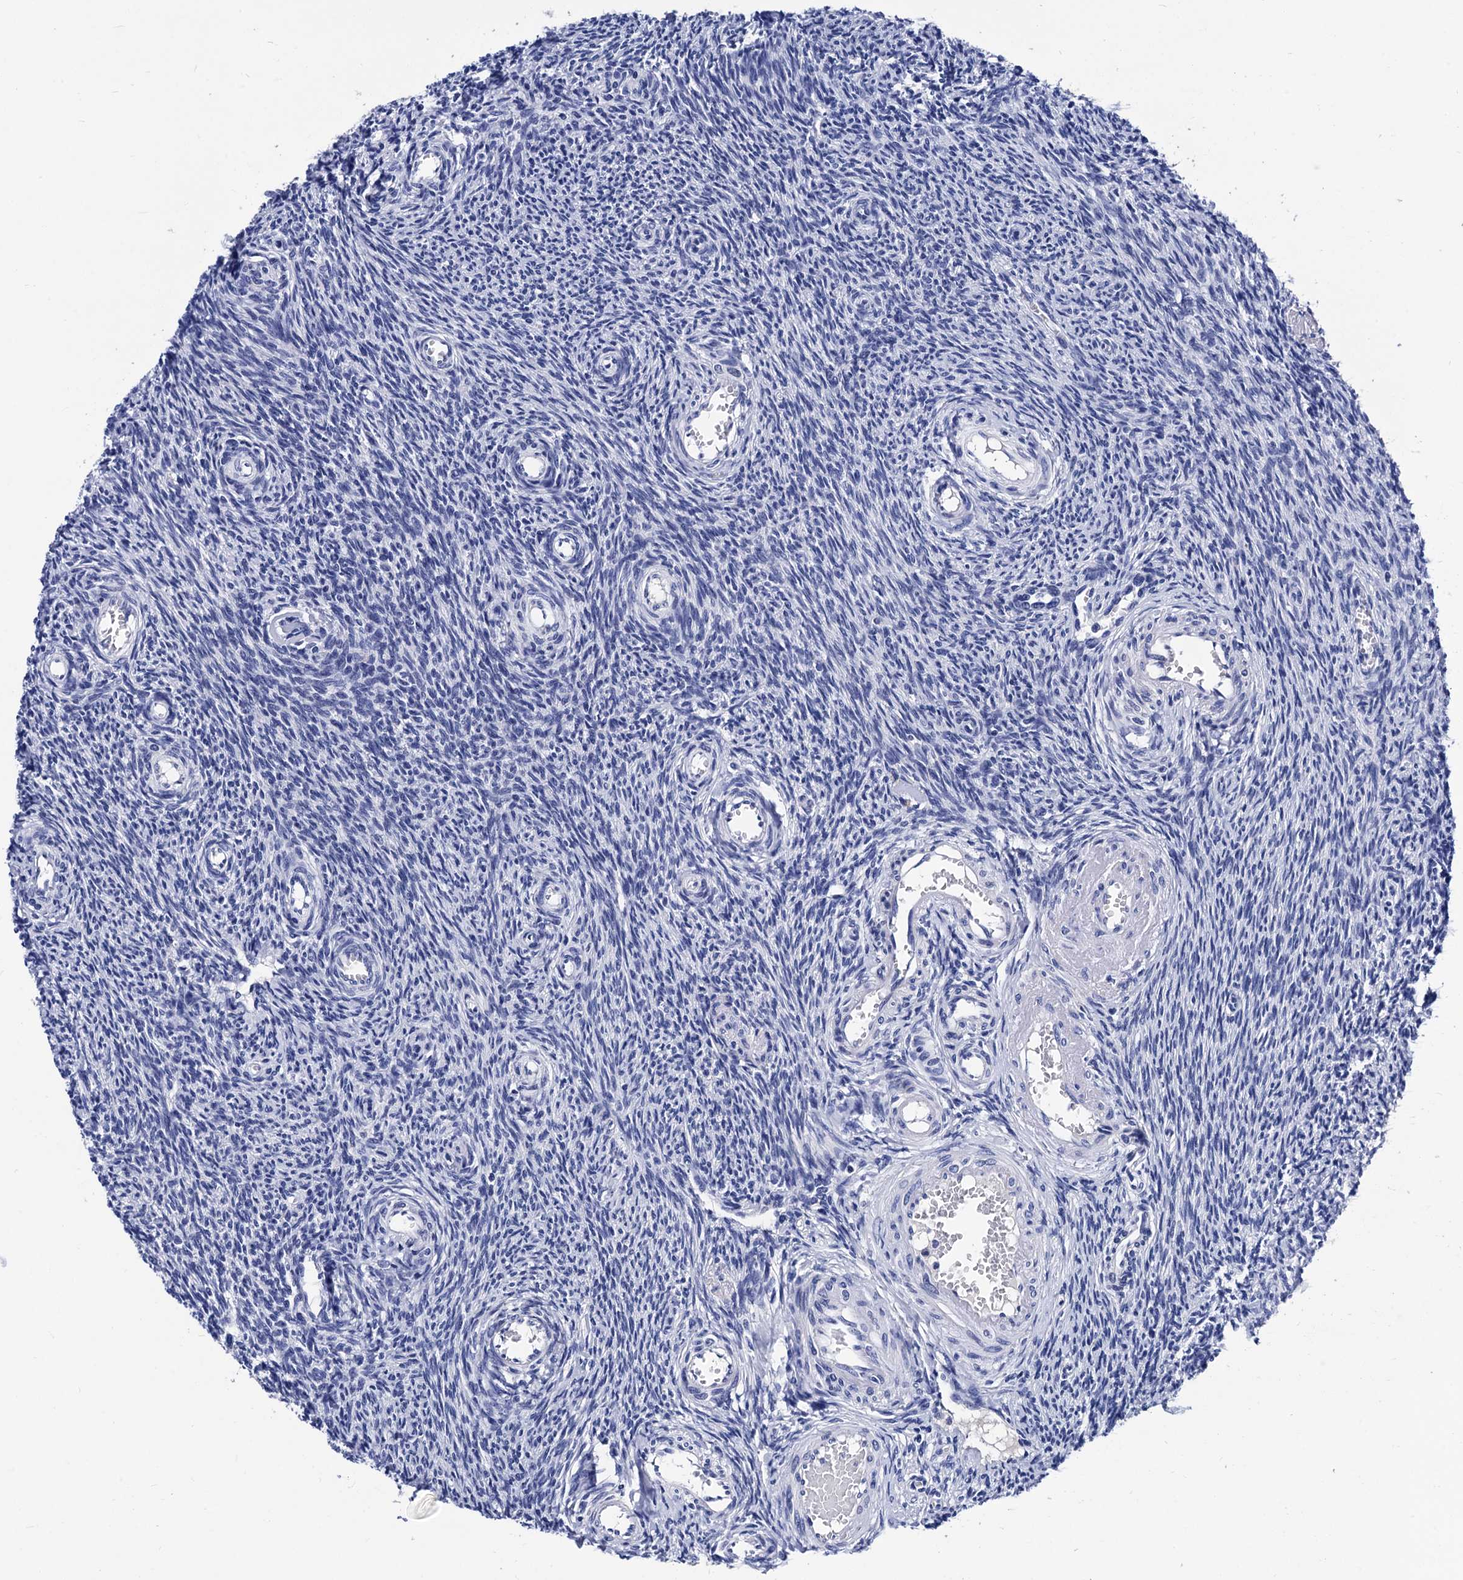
{"staining": {"intensity": "negative", "quantity": "none", "location": "none"}, "tissue": "ovary", "cell_type": "Ovarian stroma cells", "image_type": "normal", "snomed": [{"axis": "morphology", "description": "Normal tissue, NOS"}, {"axis": "topography", "description": "Ovary"}], "caption": "Immunohistochemistry image of unremarkable ovary: ovary stained with DAB displays no significant protein positivity in ovarian stroma cells. Nuclei are stained in blue.", "gene": "LRRC30", "patient": {"sex": "female", "age": 44}}